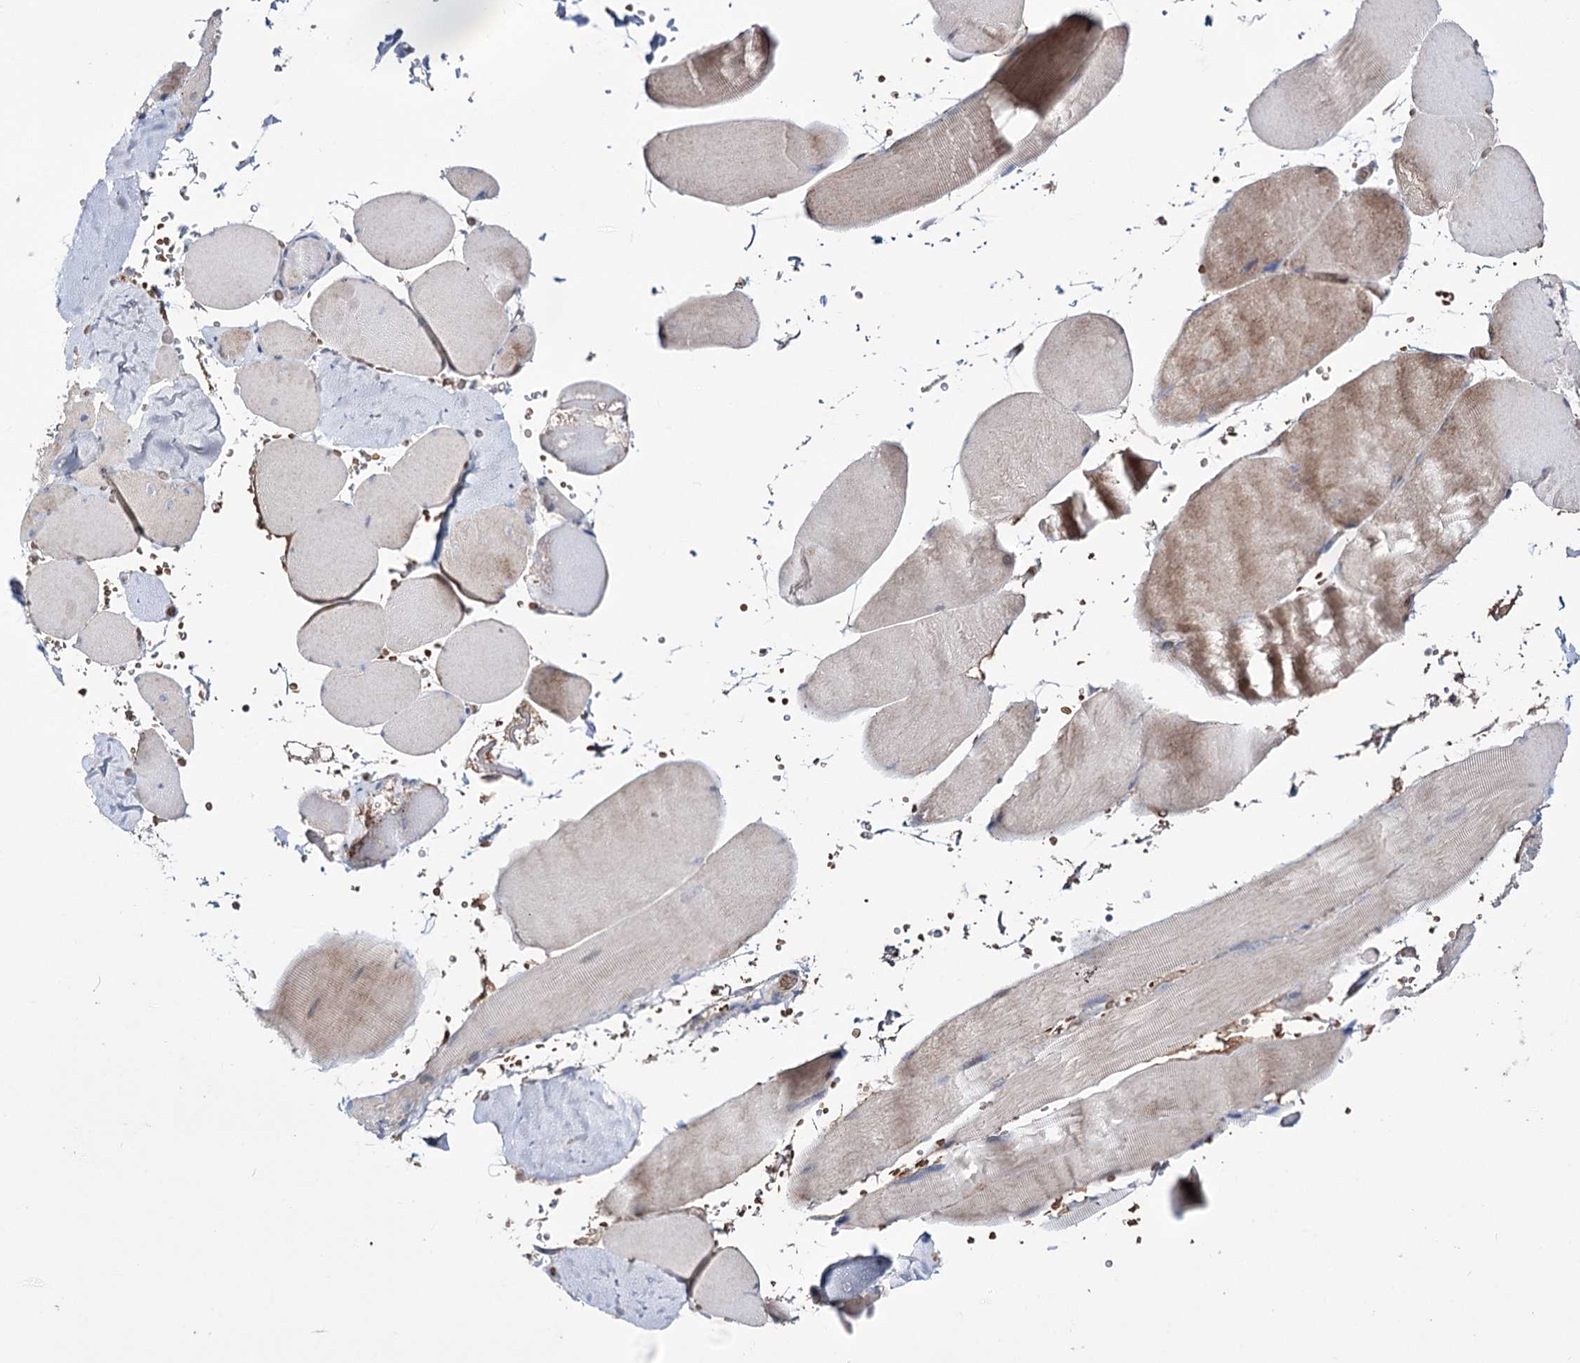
{"staining": {"intensity": "moderate", "quantity": "25%-75%", "location": "cytoplasmic/membranous"}, "tissue": "skeletal muscle", "cell_type": "Myocytes", "image_type": "normal", "snomed": [{"axis": "morphology", "description": "Normal tissue, NOS"}, {"axis": "topography", "description": "Skeletal muscle"}, {"axis": "topography", "description": "Head-Neck"}], "caption": "Skeletal muscle stained for a protein demonstrates moderate cytoplasmic/membranous positivity in myocytes. The protein of interest is stained brown, and the nuclei are stained in blue (DAB (3,3'-diaminobenzidine) IHC with brightfield microscopy, high magnification).", "gene": "OSBPL5", "patient": {"sex": "male", "age": 66}}